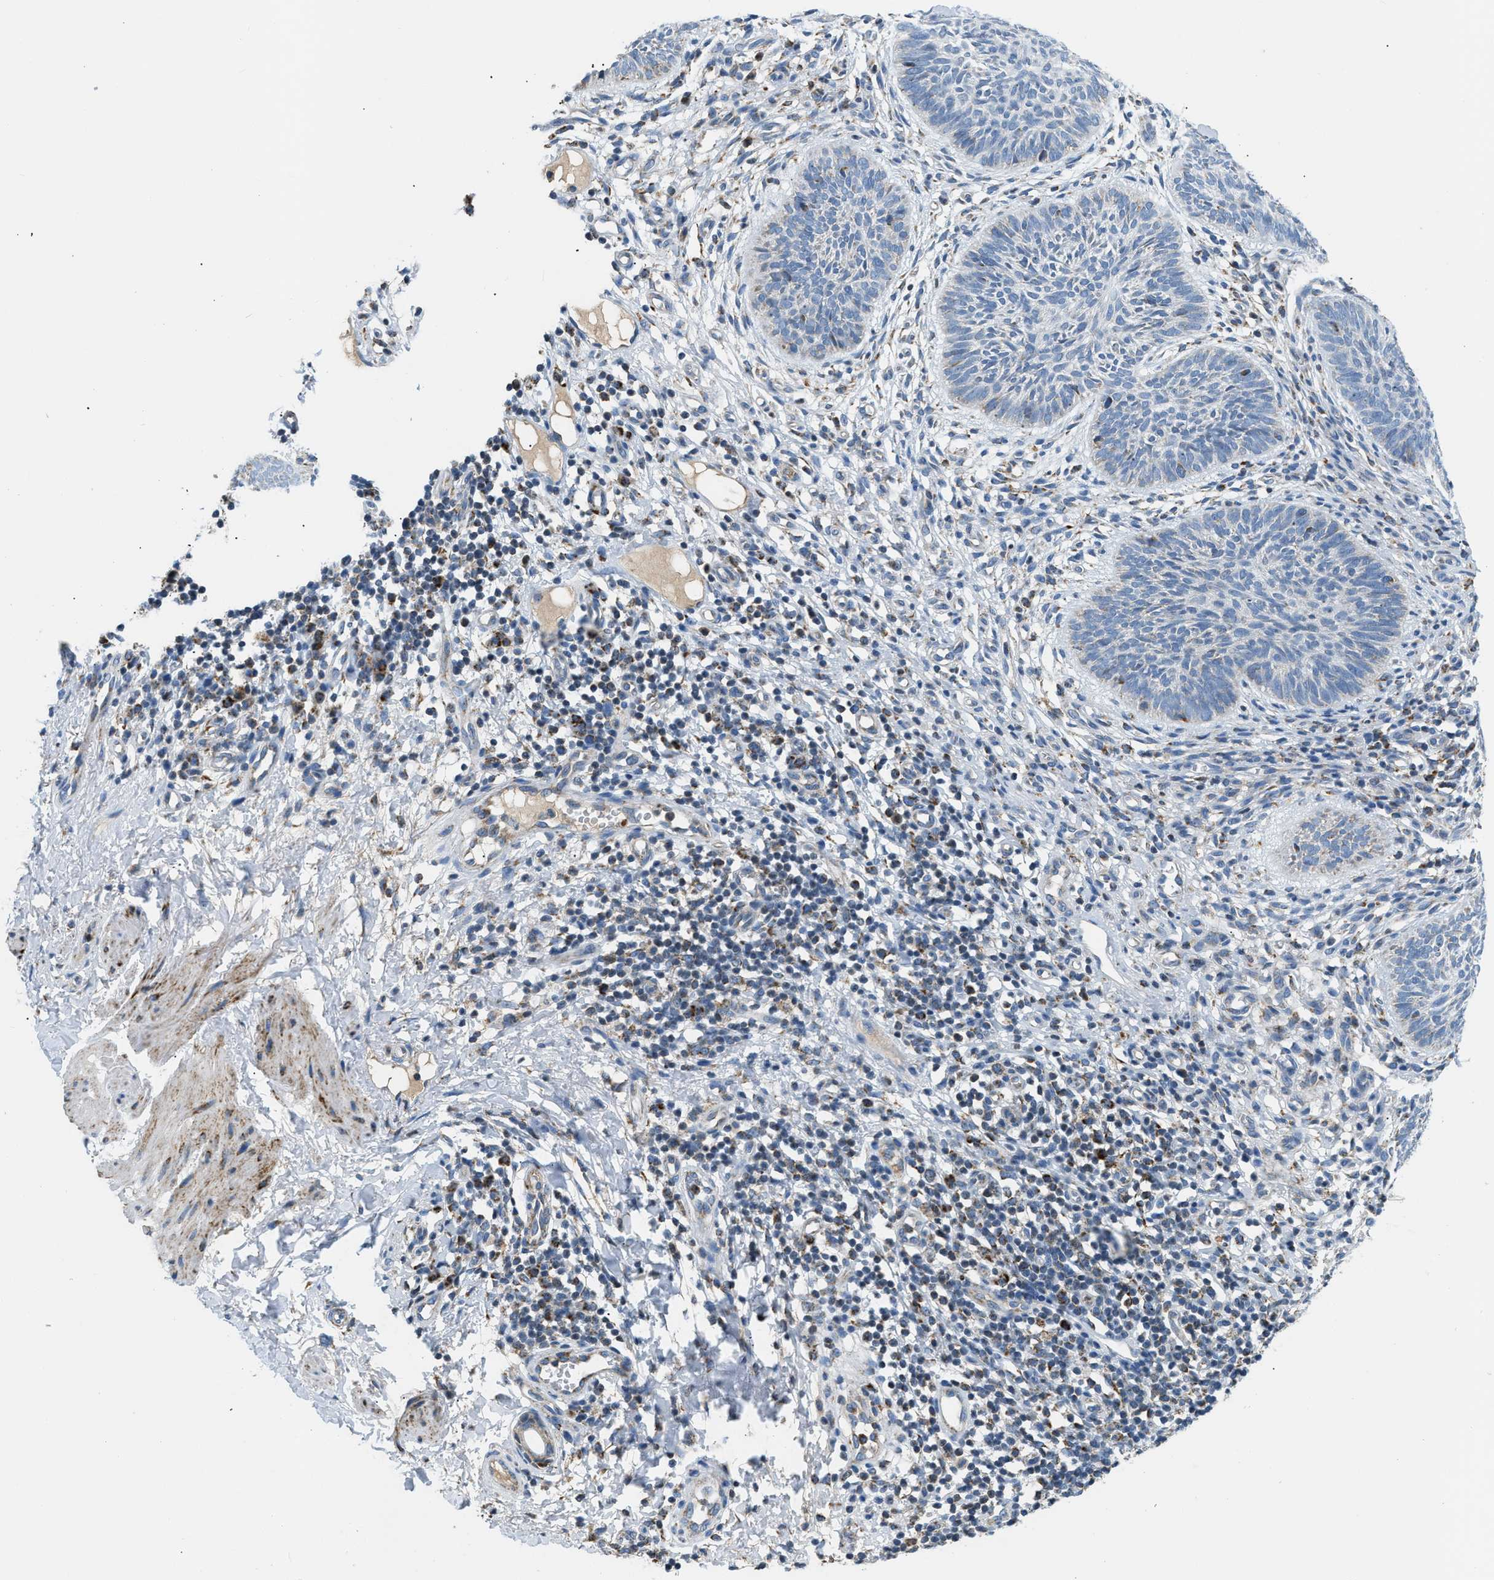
{"staining": {"intensity": "negative", "quantity": "none", "location": "none"}, "tissue": "skin cancer", "cell_type": "Tumor cells", "image_type": "cancer", "snomed": [{"axis": "morphology", "description": "Basal cell carcinoma"}, {"axis": "topography", "description": "Skin"}], "caption": "Photomicrograph shows no protein staining in tumor cells of basal cell carcinoma (skin) tissue.", "gene": "ACADVL", "patient": {"sex": "male", "age": 60}}